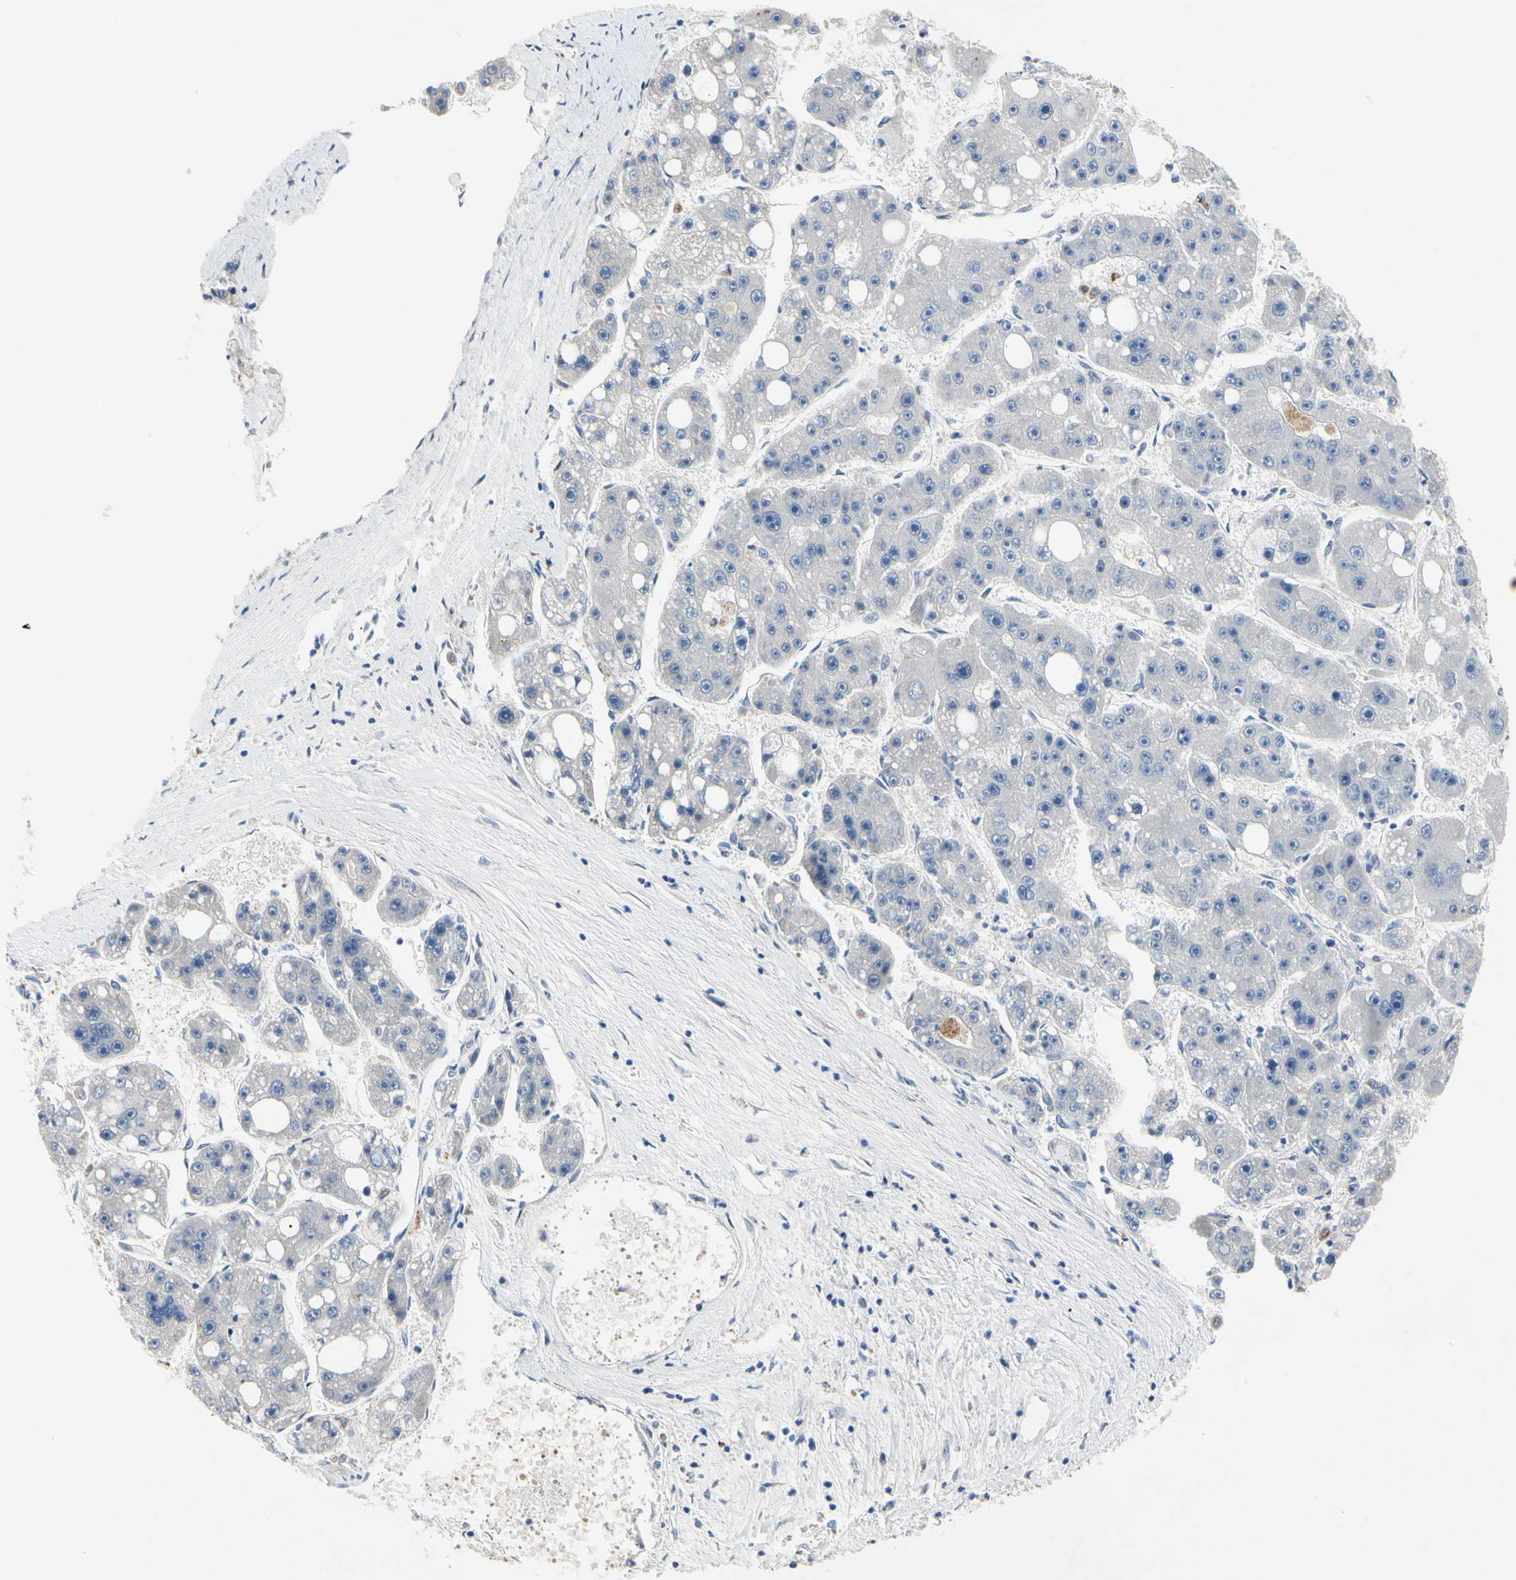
{"staining": {"intensity": "negative", "quantity": "none", "location": "none"}, "tissue": "liver cancer", "cell_type": "Tumor cells", "image_type": "cancer", "snomed": [{"axis": "morphology", "description": "Carcinoma, Hepatocellular, NOS"}, {"axis": "topography", "description": "Liver"}], "caption": "This is a histopathology image of immunohistochemistry staining of liver cancer, which shows no staining in tumor cells. (Immunohistochemistry, brightfield microscopy, high magnification).", "gene": "RETSAT", "patient": {"sex": "female", "age": 61}}